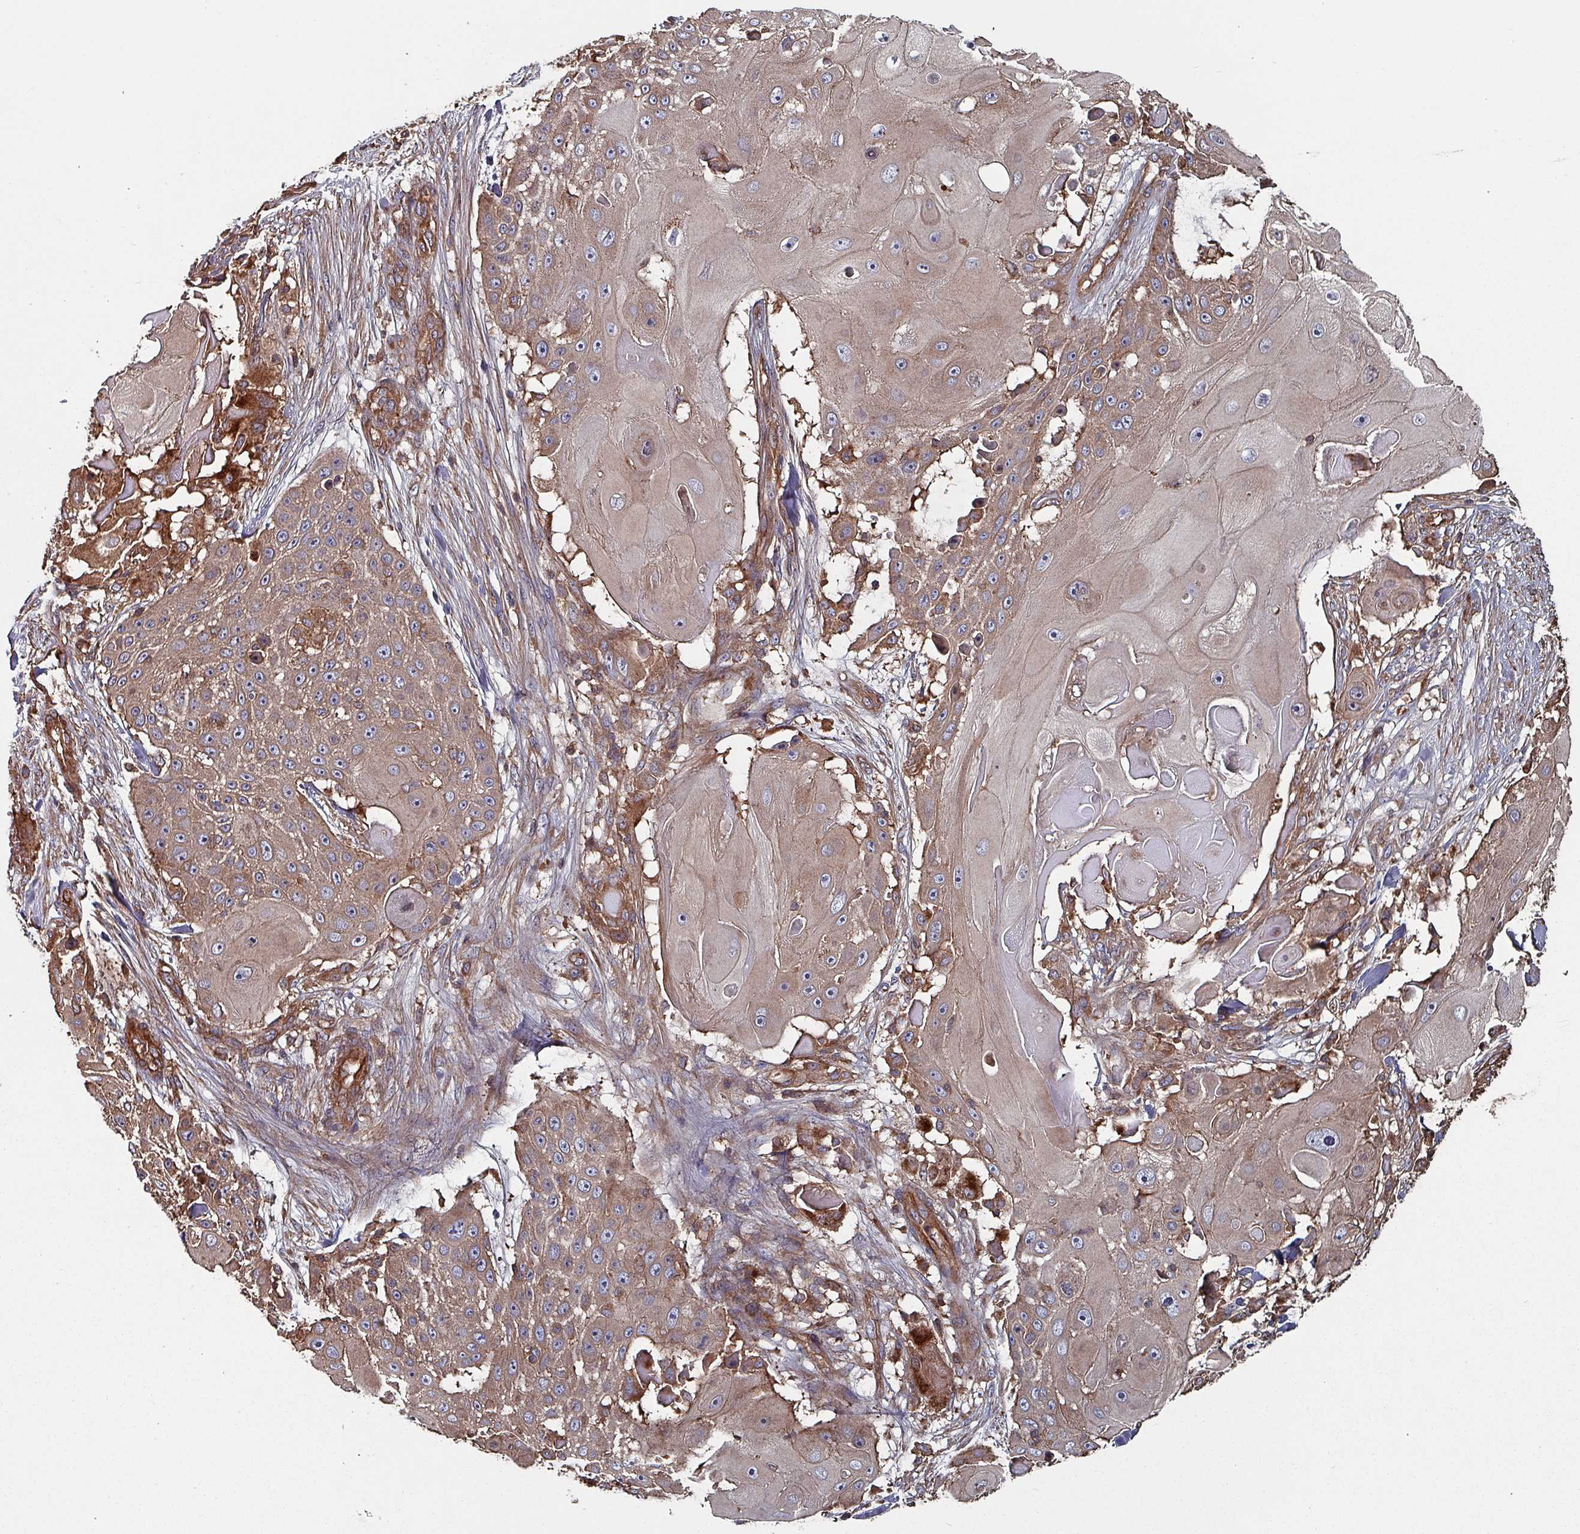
{"staining": {"intensity": "moderate", "quantity": ">75%", "location": "cytoplasmic/membranous"}, "tissue": "skin cancer", "cell_type": "Tumor cells", "image_type": "cancer", "snomed": [{"axis": "morphology", "description": "Squamous cell carcinoma, NOS"}, {"axis": "topography", "description": "Skin"}], "caption": "DAB (3,3'-diaminobenzidine) immunohistochemical staining of skin cancer exhibits moderate cytoplasmic/membranous protein positivity in approximately >75% of tumor cells.", "gene": "ANO10", "patient": {"sex": "female", "age": 86}}